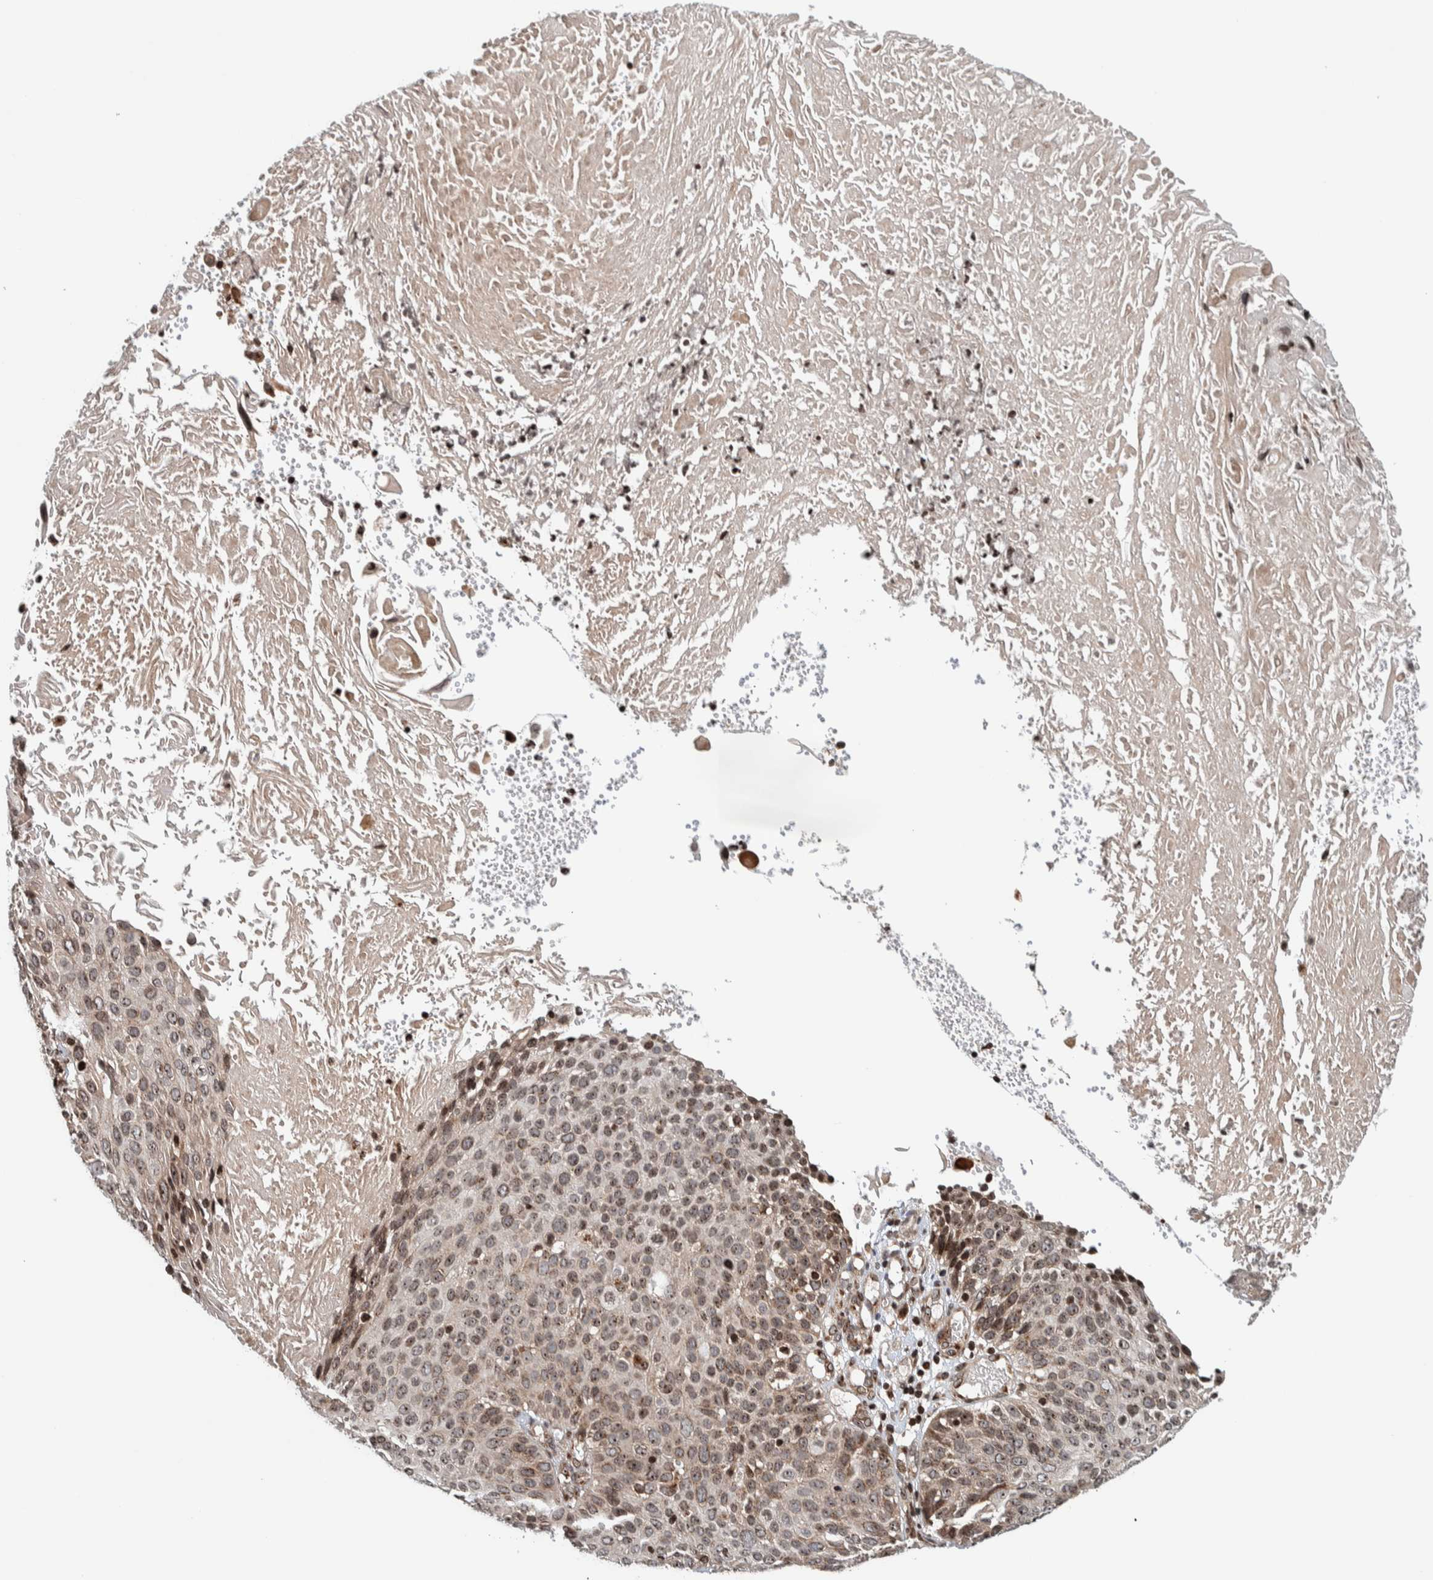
{"staining": {"intensity": "moderate", "quantity": "25%-75%", "location": "cytoplasmic/membranous,nuclear"}, "tissue": "cervical cancer", "cell_type": "Tumor cells", "image_type": "cancer", "snomed": [{"axis": "morphology", "description": "Squamous cell carcinoma, NOS"}, {"axis": "topography", "description": "Cervix"}], "caption": "Cervical cancer was stained to show a protein in brown. There is medium levels of moderate cytoplasmic/membranous and nuclear positivity in approximately 25%-75% of tumor cells. The protein of interest is stained brown, and the nuclei are stained in blue (DAB IHC with brightfield microscopy, high magnification).", "gene": "CCDC182", "patient": {"sex": "female", "age": 74}}